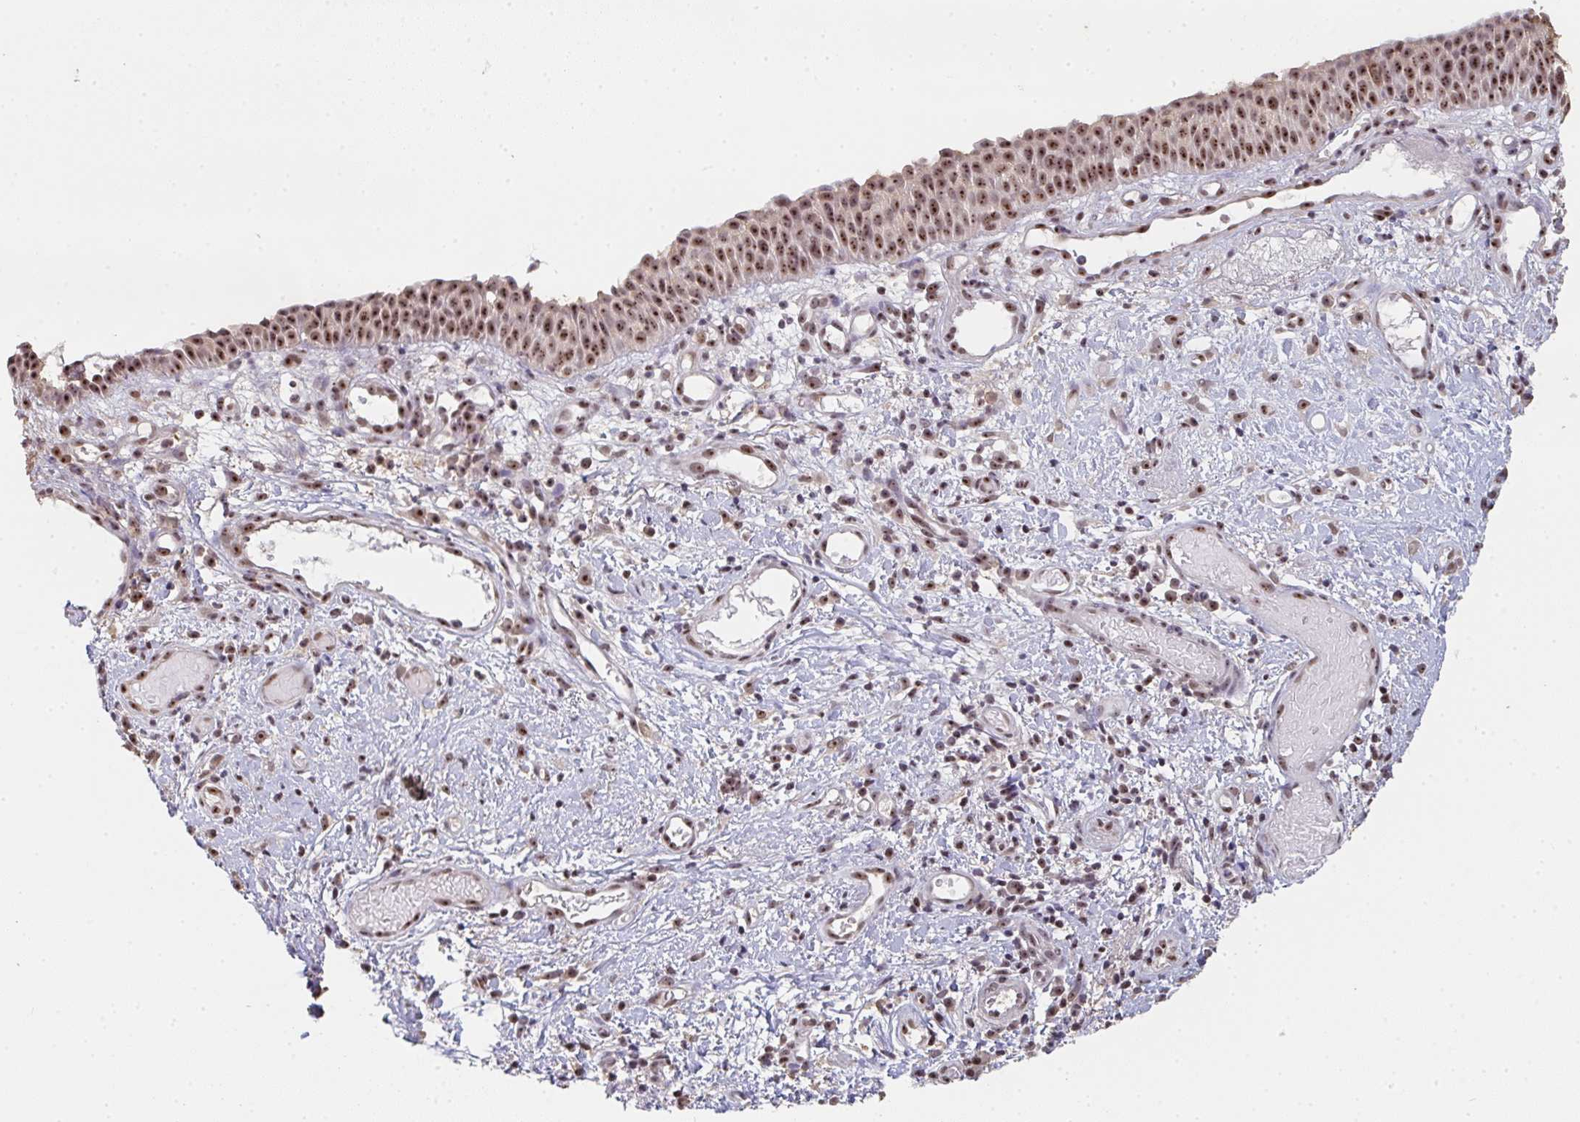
{"staining": {"intensity": "moderate", "quantity": ">75%", "location": "nuclear"}, "tissue": "nasopharynx", "cell_type": "Respiratory epithelial cells", "image_type": "normal", "snomed": [{"axis": "morphology", "description": "Normal tissue, NOS"}, {"axis": "morphology", "description": "Inflammation, NOS"}, {"axis": "topography", "description": "Nasopharynx"}], "caption": "Respiratory epithelial cells reveal medium levels of moderate nuclear positivity in about >75% of cells in normal human nasopharynx.", "gene": "DKC1", "patient": {"sex": "male", "age": 54}}